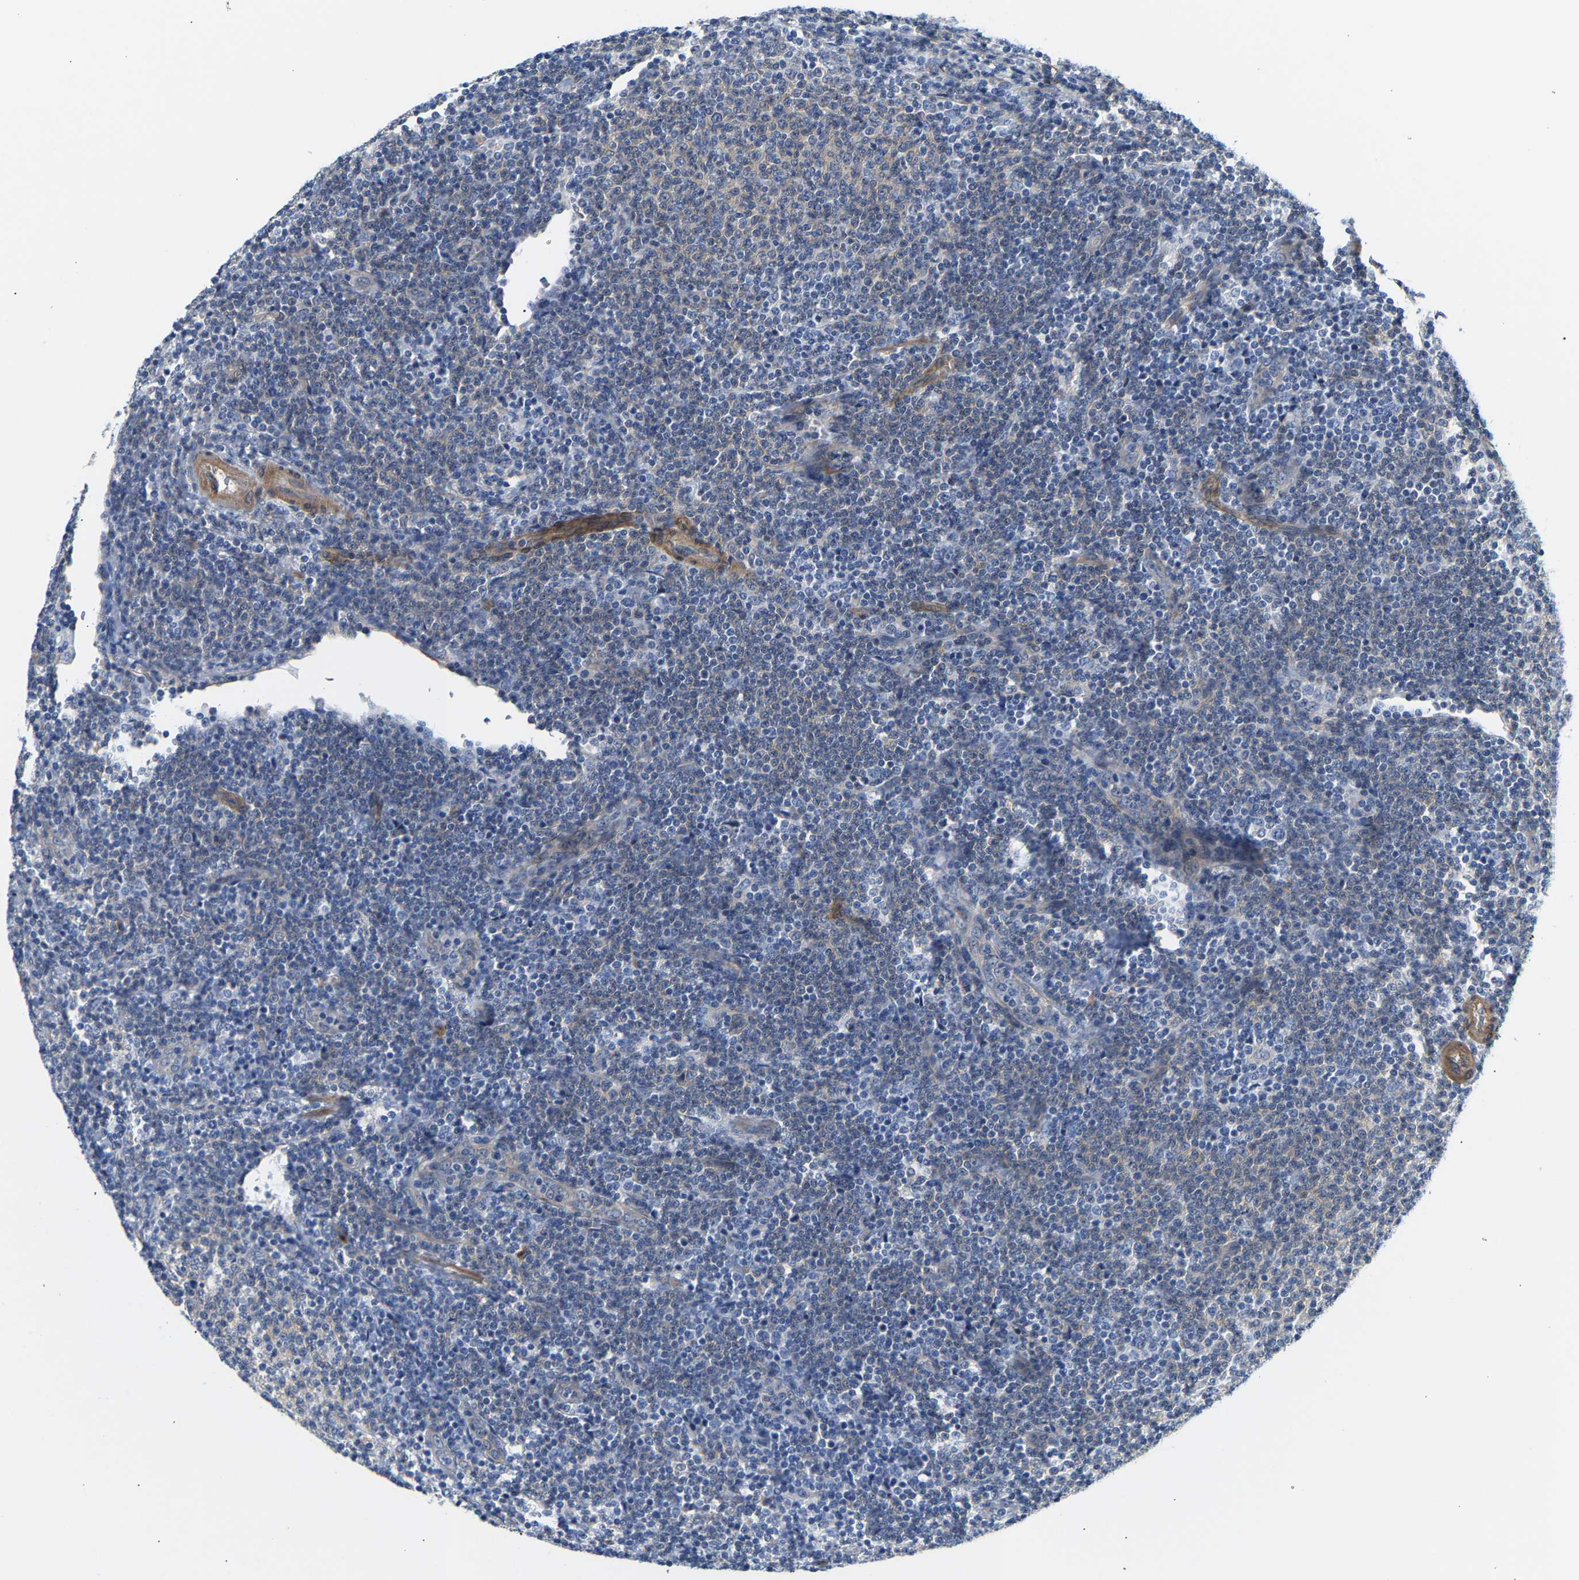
{"staining": {"intensity": "weak", "quantity": "<25%", "location": "cytoplasmic/membranous"}, "tissue": "lymphoma", "cell_type": "Tumor cells", "image_type": "cancer", "snomed": [{"axis": "morphology", "description": "Malignant lymphoma, non-Hodgkin's type, Low grade"}, {"axis": "topography", "description": "Lymph node"}], "caption": "Malignant lymphoma, non-Hodgkin's type (low-grade) stained for a protein using IHC reveals no expression tumor cells.", "gene": "PAWR", "patient": {"sex": "male", "age": 66}}